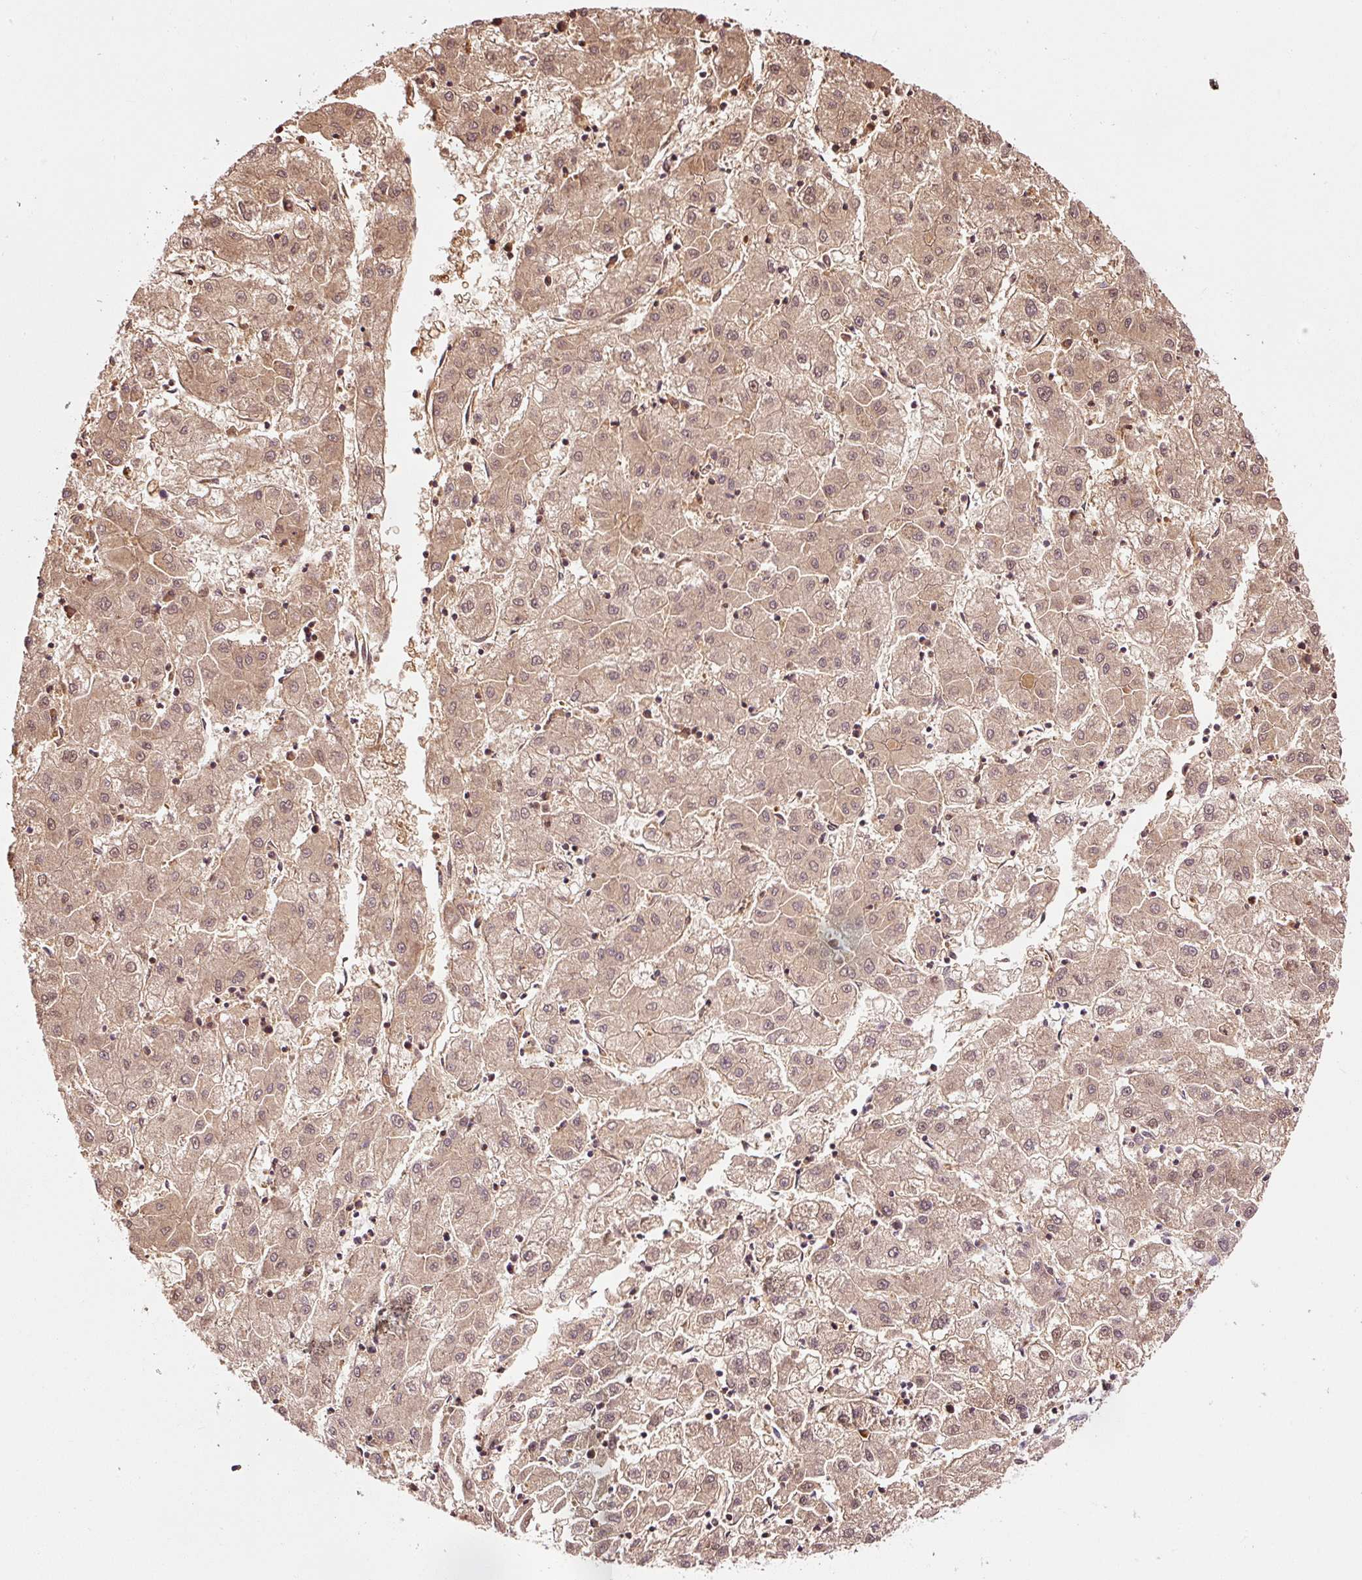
{"staining": {"intensity": "moderate", "quantity": ">75%", "location": "cytoplasmic/membranous,nuclear"}, "tissue": "liver cancer", "cell_type": "Tumor cells", "image_type": "cancer", "snomed": [{"axis": "morphology", "description": "Carcinoma, Hepatocellular, NOS"}, {"axis": "topography", "description": "Liver"}], "caption": "DAB immunohistochemical staining of hepatocellular carcinoma (liver) displays moderate cytoplasmic/membranous and nuclear protein staining in about >75% of tumor cells. (Brightfield microscopy of DAB IHC at high magnification).", "gene": "FBXL14", "patient": {"sex": "male", "age": 72}}